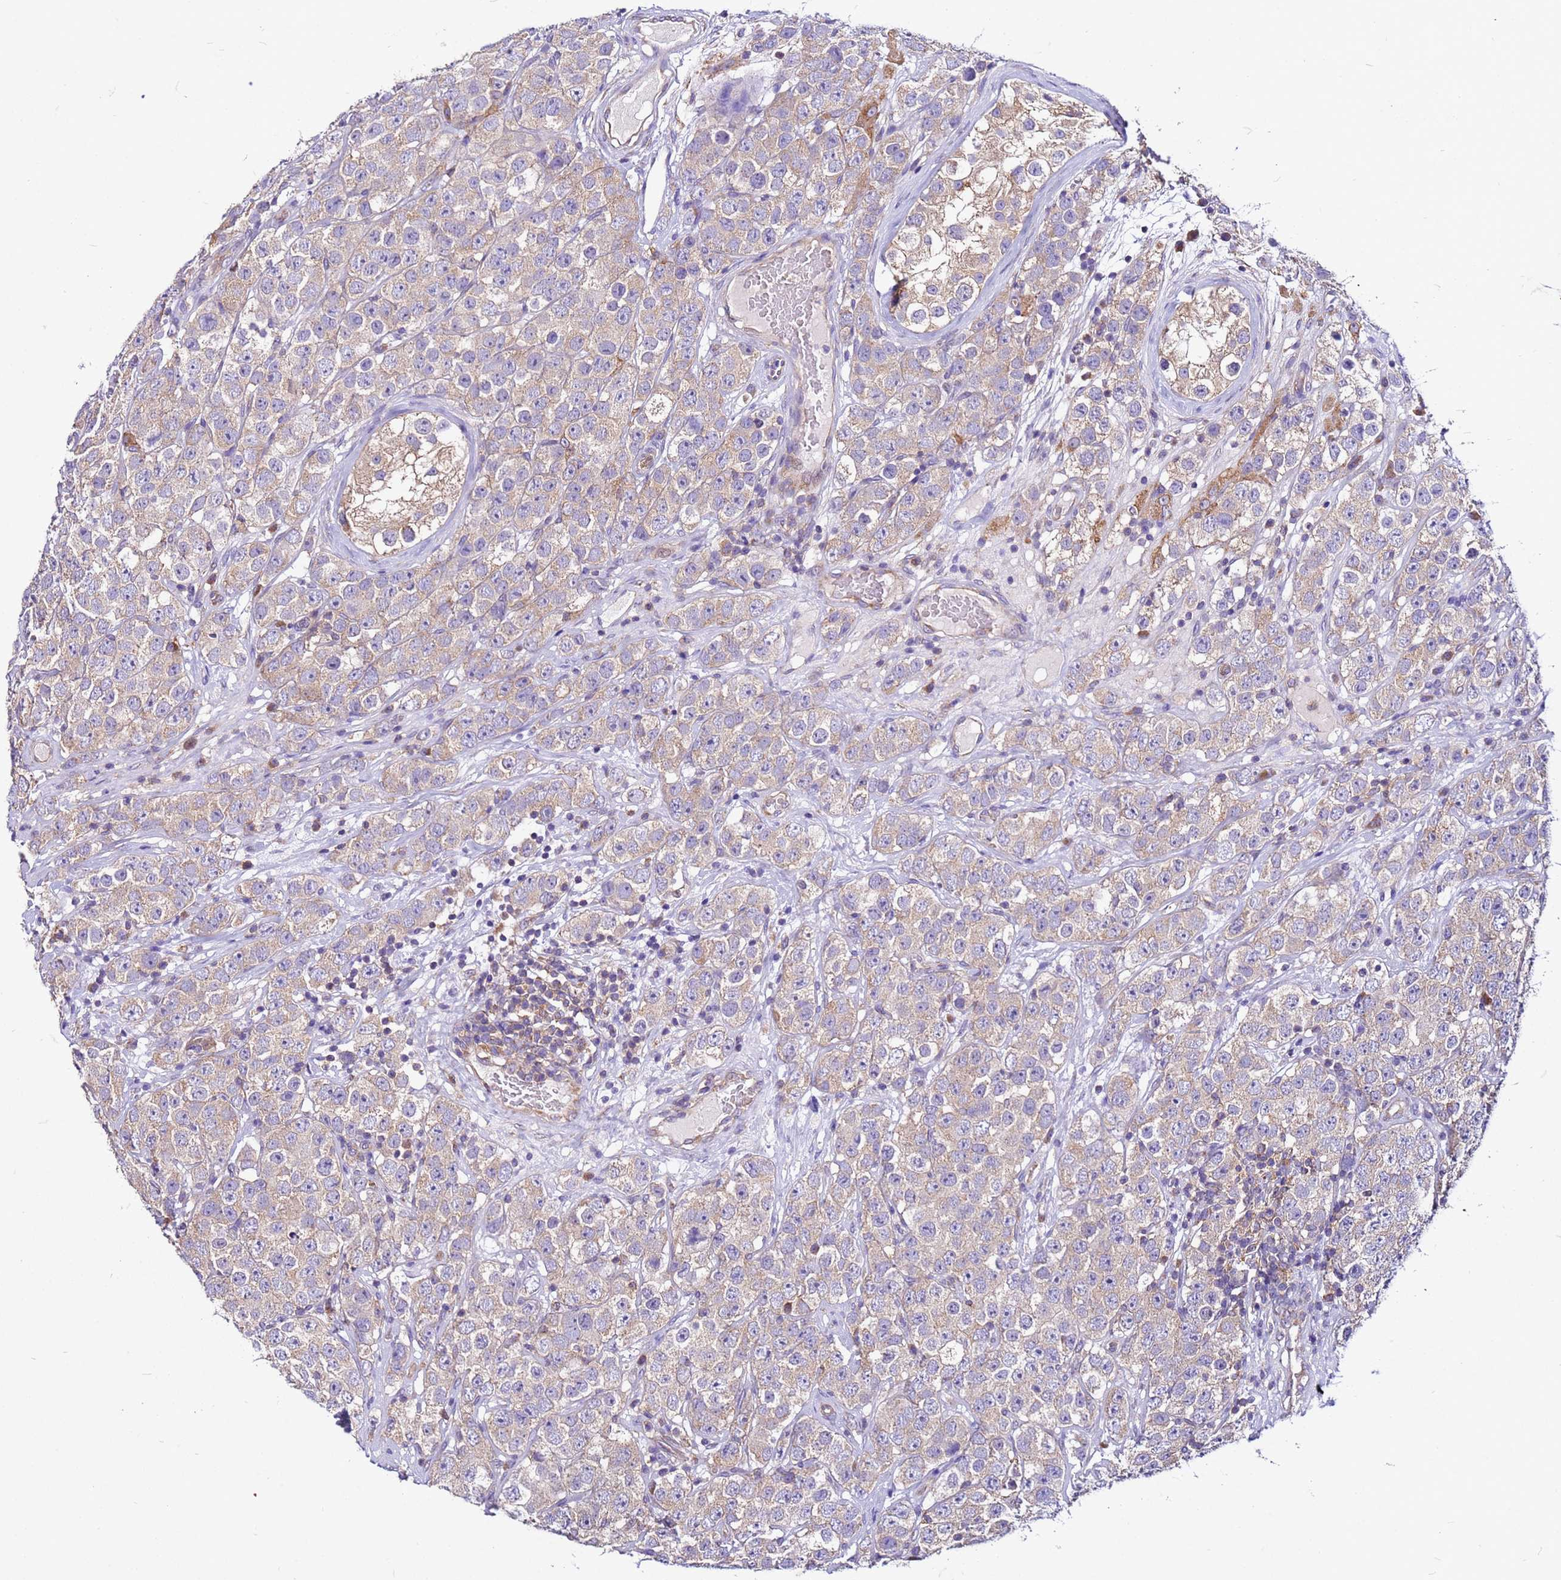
{"staining": {"intensity": "weak", "quantity": ">75%", "location": "cytoplasmic/membranous"}, "tissue": "testis cancer", "cell_type": "Tumor cells", "image_type": "cancer", "snomed": [{"axis": "morphology", "description": "Seminoma, NOS"}, {"axis": "topography", "description": "Testis"}], "caption": "Testis cancer (seminoma) stained with immunohistochemistry (IHC) shows weak cytoplasmic/membranous positivity in approximately >75% of tumor cells.", "gene": "PKD1", "patient": {"sex": "male", "age": 28}}